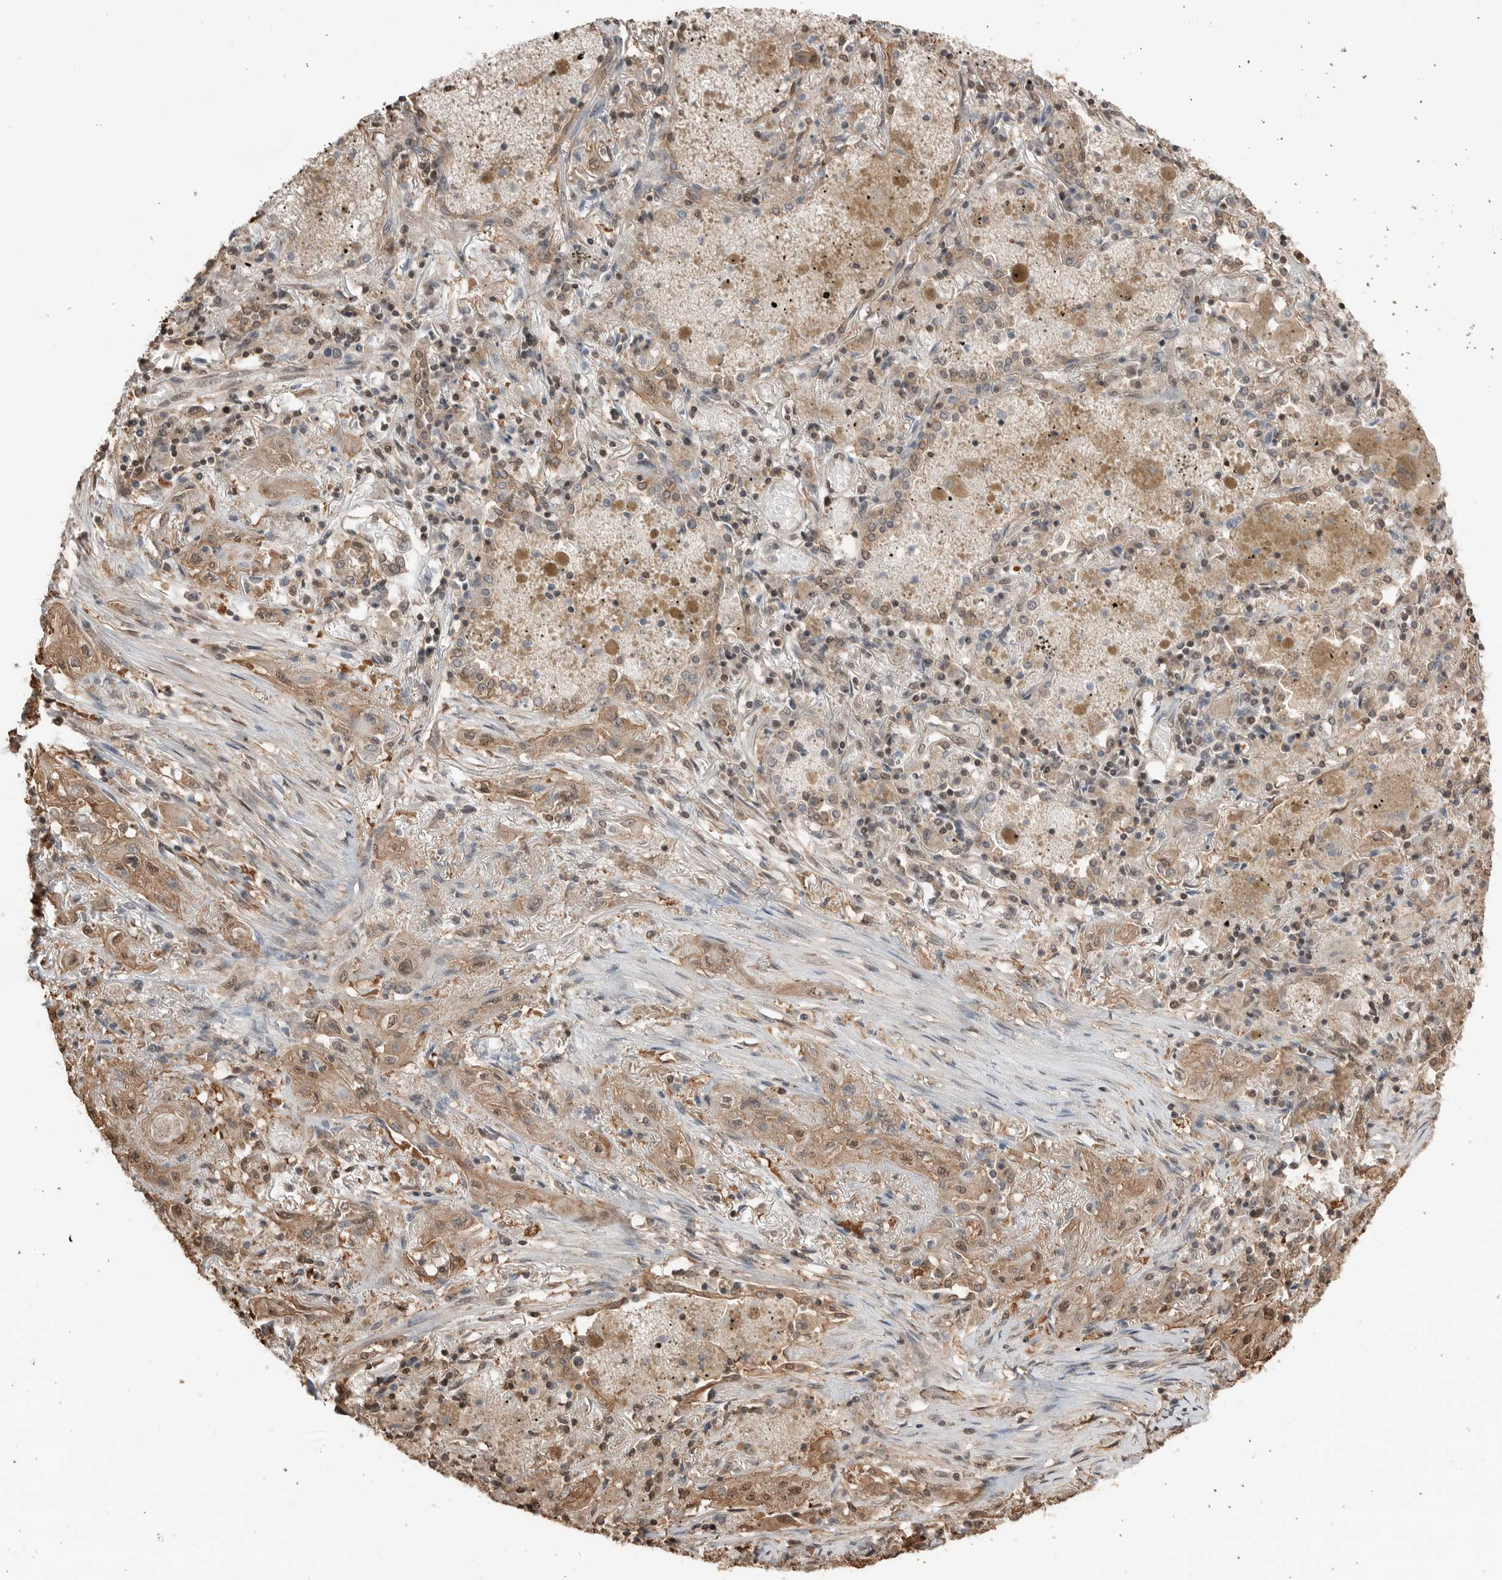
{"staining": {"intensity": "weak", "quantity": "25%-75%", "location": "cytoplasmic/membranous,nuclear"}, "tissue": "lung cancer", "cell_type": "Tumor cells", "image_type": "cancer", "snomed": [{"axis": "morphology", "description": "Squamous cell carcinoma, NOS"}, {"axis": "topography", "description": "Lung"}], "caption": "Squamous cell carcinoma (lung) was stained to show a protein in brown. There is low levels of weak cytoplasmic/membranous and nuclear positivity in about 25%-75% of tumor cells.", "gene": "PEAK1", "patient": {"sex": "female", "age": 47}}